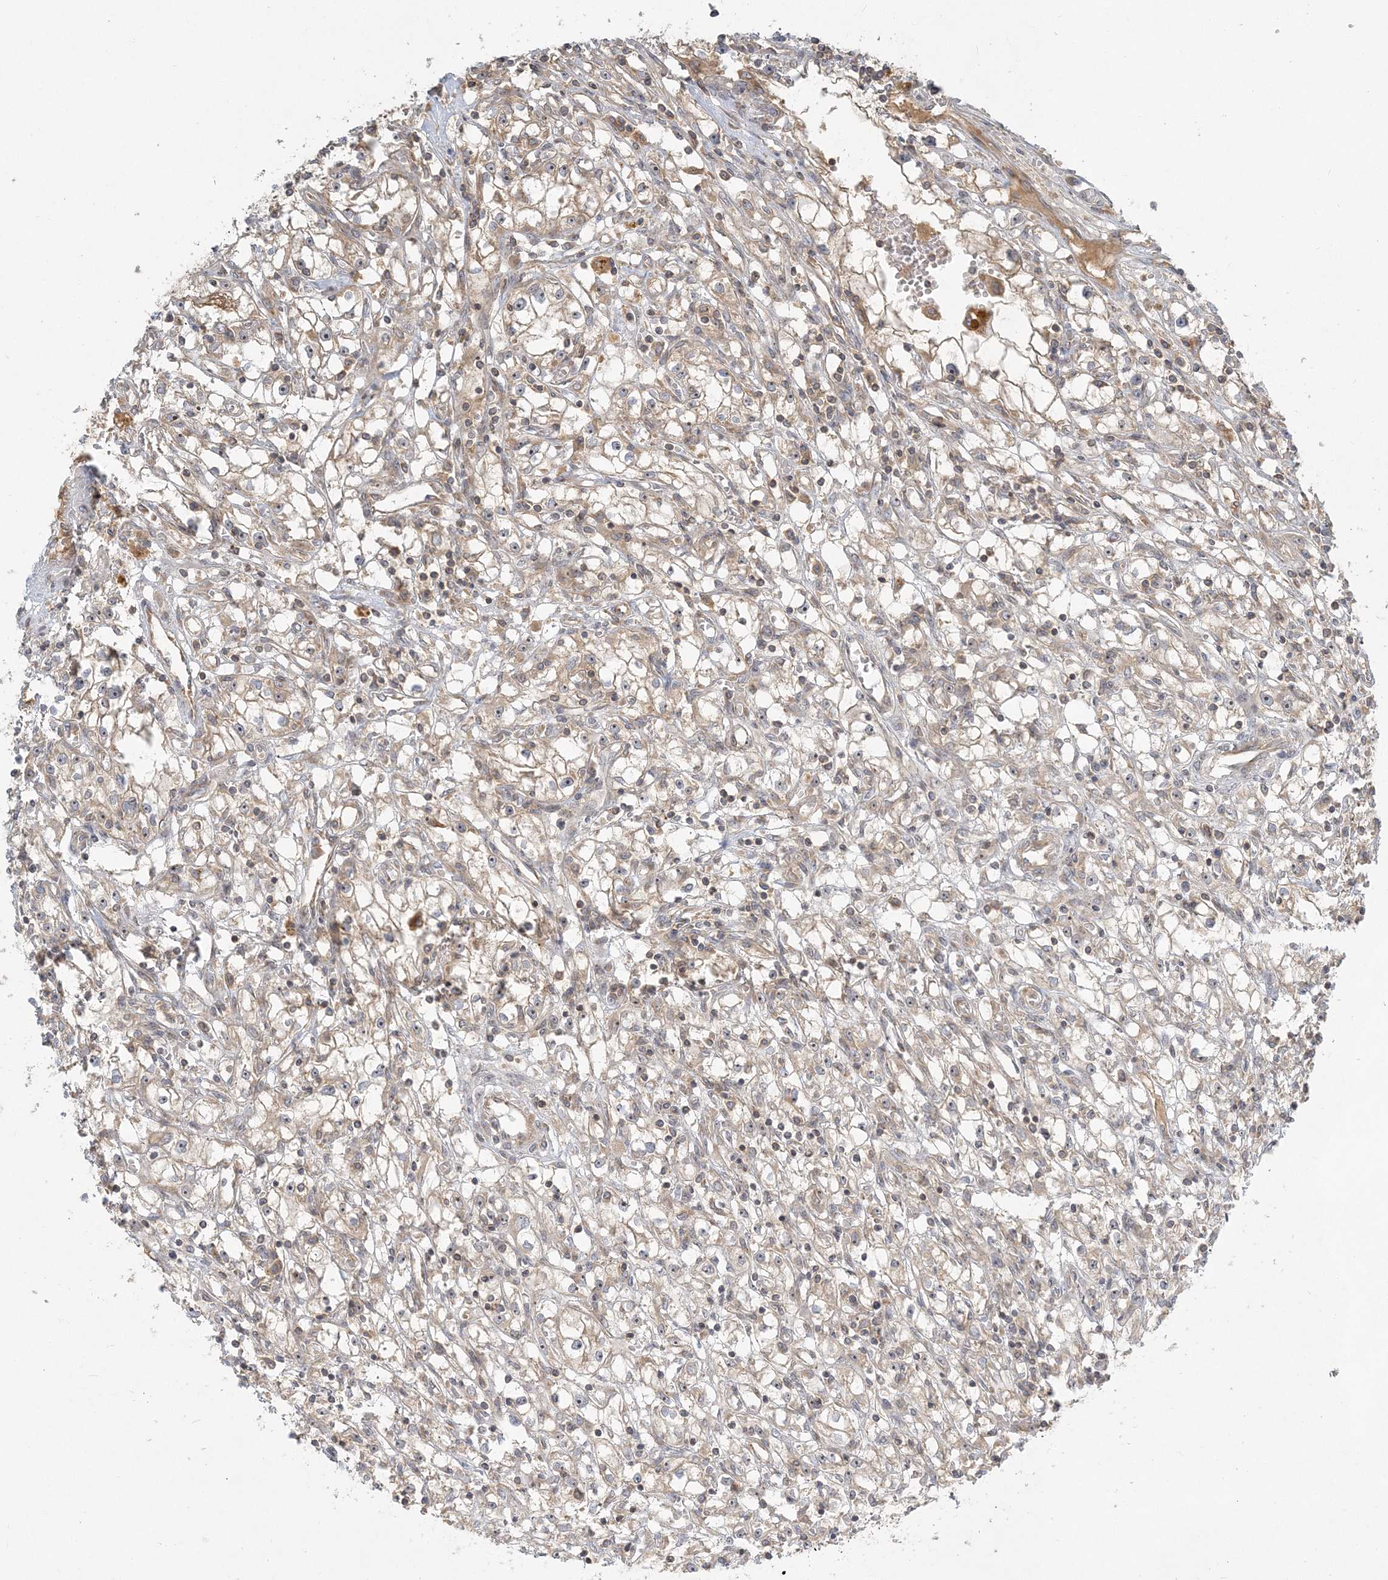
{"staining": {"intensity": "moderate", "quantity": "<25%", "location": "cytoplasmic/membranous"}, "tissue": "renal cancer", "cell_type": "Tumor cells", "image_type": "cancer", "snomed": [{"axis": "morphology", "description": "Adenocarcinoma, NOS"}, {"axis": "topography", "description": "Kidney"}], "caption": "This is an image of IHC staining of renal adenocarcinoma, which shows moderate expression in the cytoplasmic/membranous of tumor cells.", "gene": "AP1AR", "patient": {"sex": "male", "age": 56}}